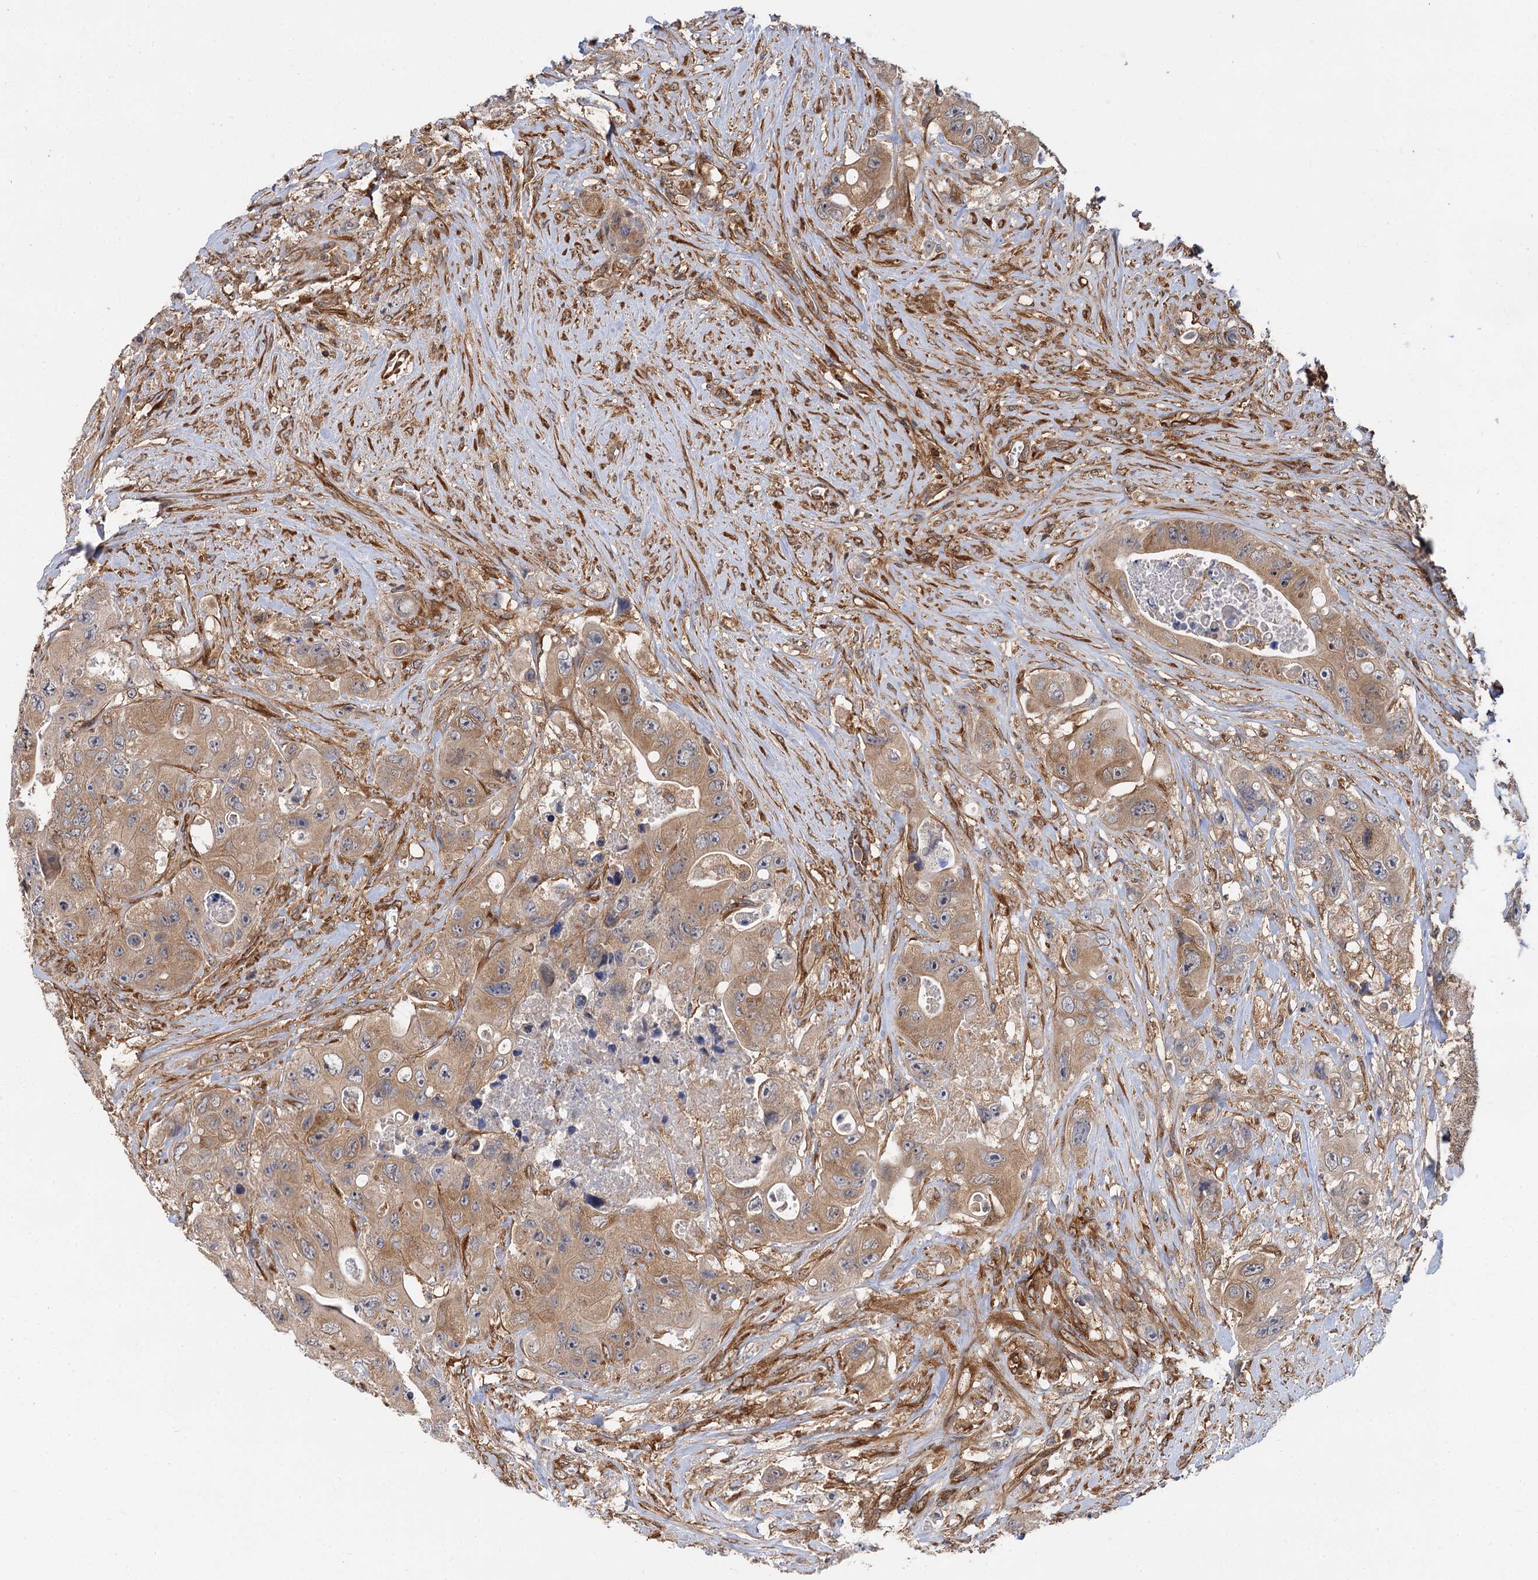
{"staining": {"intensity": "moderate", "quantity": "25%-75%", "location": "cytoplasmic/membranous"}, "tissue": "colorectal cancer", "cell_type": "Tumor cells", "image_type": "cancer", "snomed": [{"axis": "morphology", "description": "Adenocarcinoma, NOS"}, {"axis": "topography", "description": "Colon"}], "caption": "Colorectal cancer stained with a brown dye demonstrates moderate cytoplasmic/membranous positive expression in about 25%-75% of tumor cells.", "gene": "PACS1", "patient": {"sex": "female", "age": 46}}